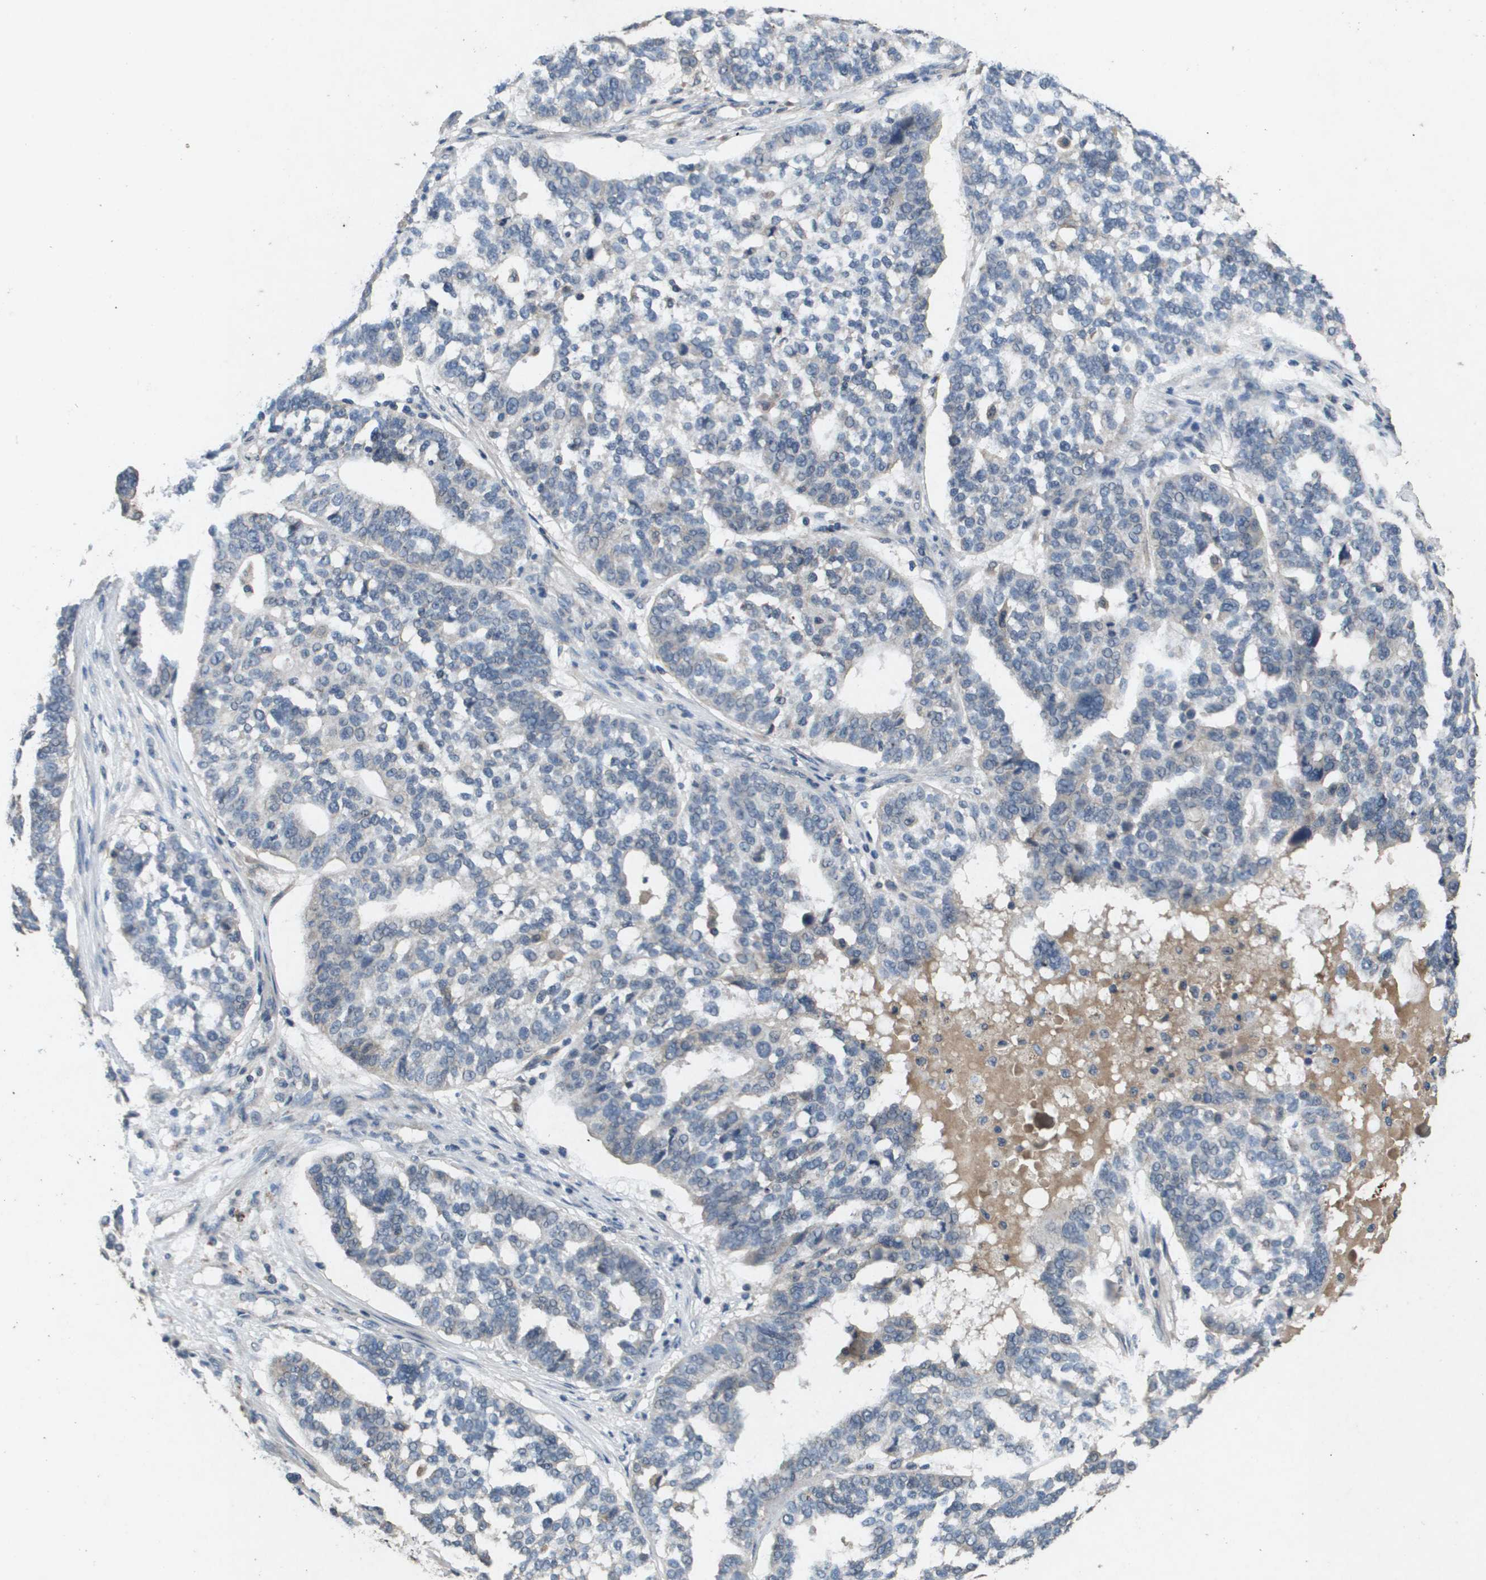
{"staining": {"intensity": "negative", "quantity": "none", "location": "none"}, "tissue": "ovarian cancer", "cell_type": "Tumor cells", "image_type": "cancer", "snomed": [{"axis": "morphology", "description": "Cystadenocarcinoma, serous, NOS"}, {"axis": "topography", "description": "Ovary"}], "caption": "This is an IHC micrograph of human ovarian serous cystadenocarcinoma. There is no expression in tumor cells.", "gene": "PROC", "patient": {"sex": "female", "age": 59}}